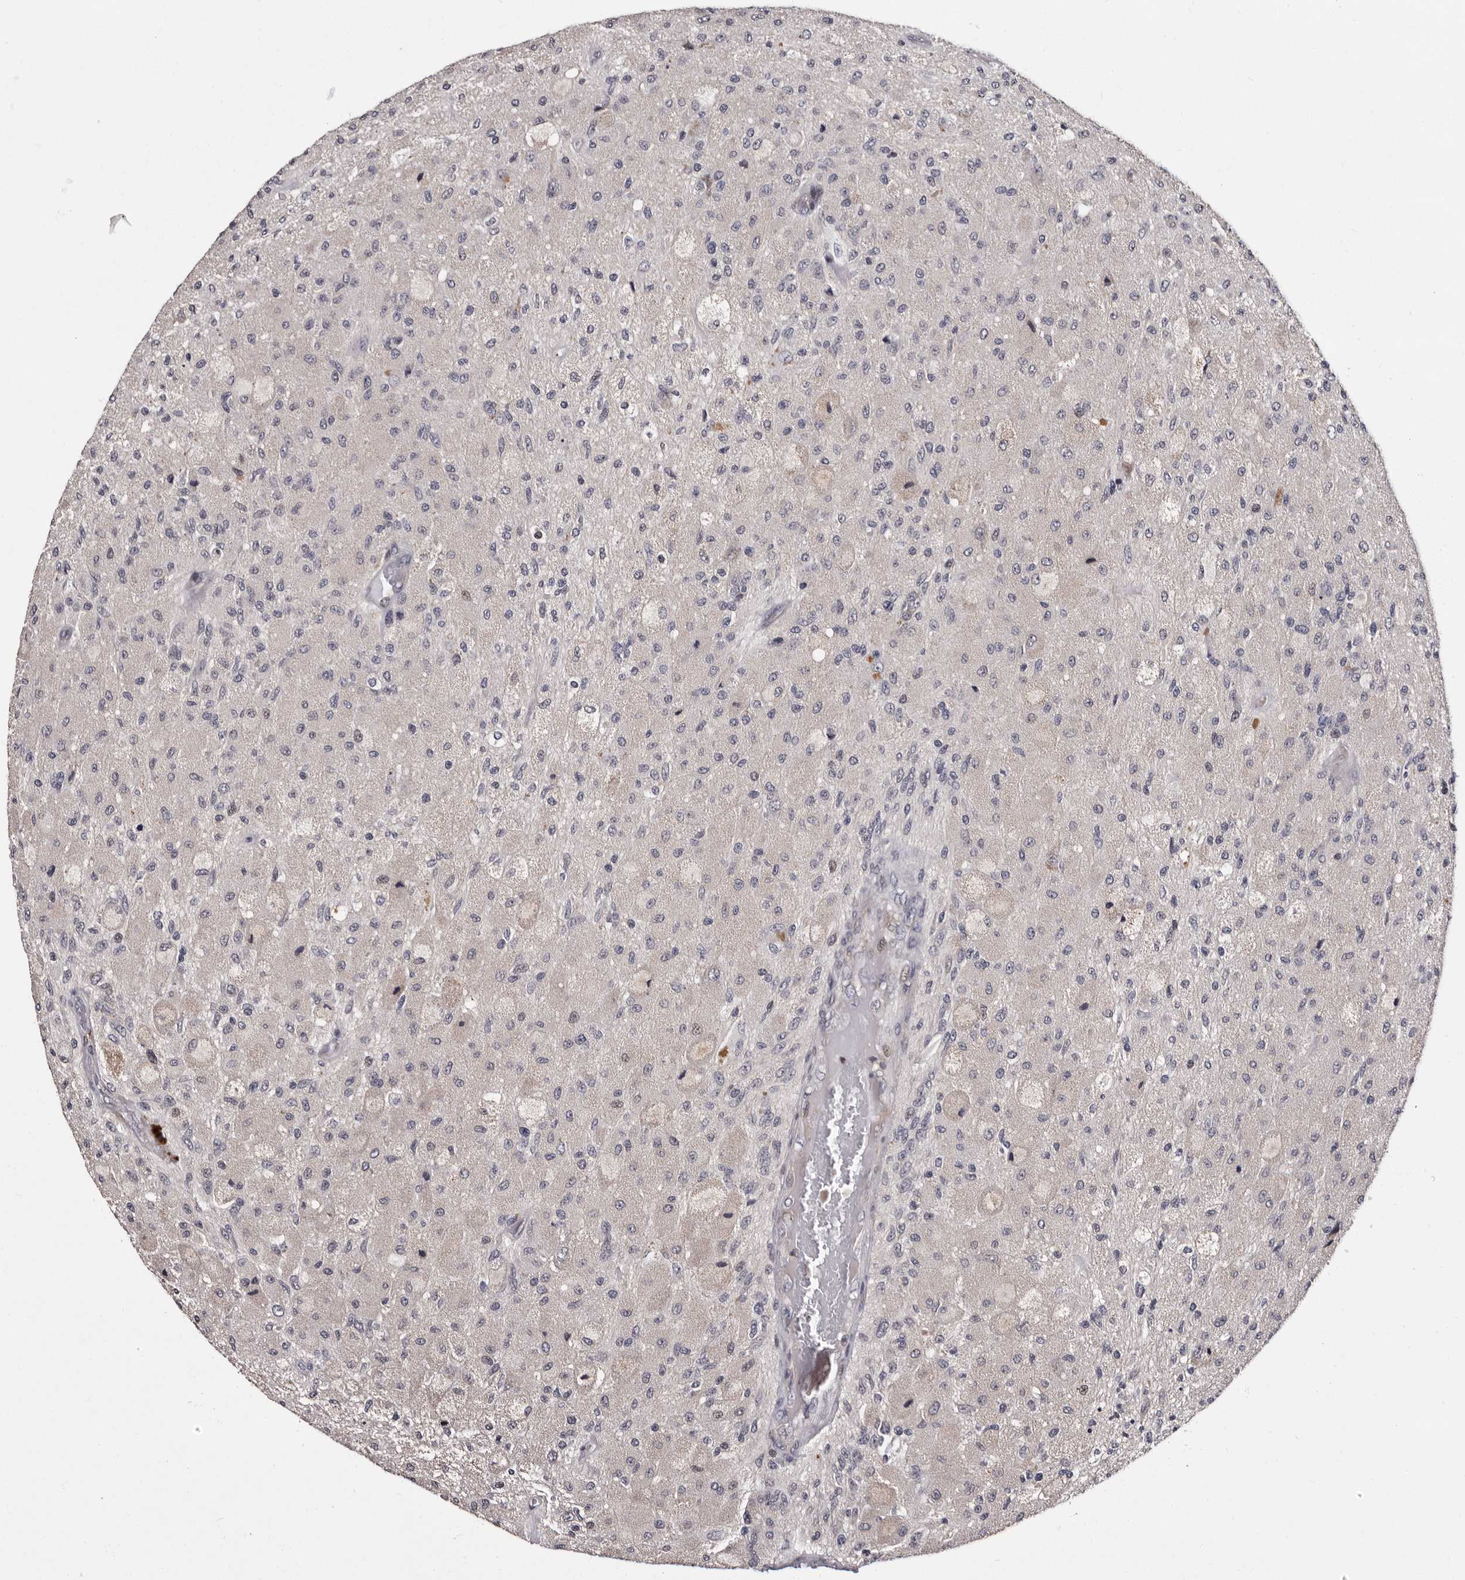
{"staining": {"intensity": "negative", "quantity": "none", "location": "none"}, "tissue": "glioma", "cell_type": "Tumor cells", "image_type": "cancer", "snomed": [{"axis": "morphology", "description": "Normal tissue, NOS"}, {"axis": "morphology", "description": "Glioma, malignant, High grade"}, {"axis": "topography", "description": "Cerebral cortex"}], "caption": "Histopathology image shows no significant protein positivity in tumor cells of high-grade glioma (malignant).", "gene": "TNKS", "patient": {"sex": "male", "age": 77}}